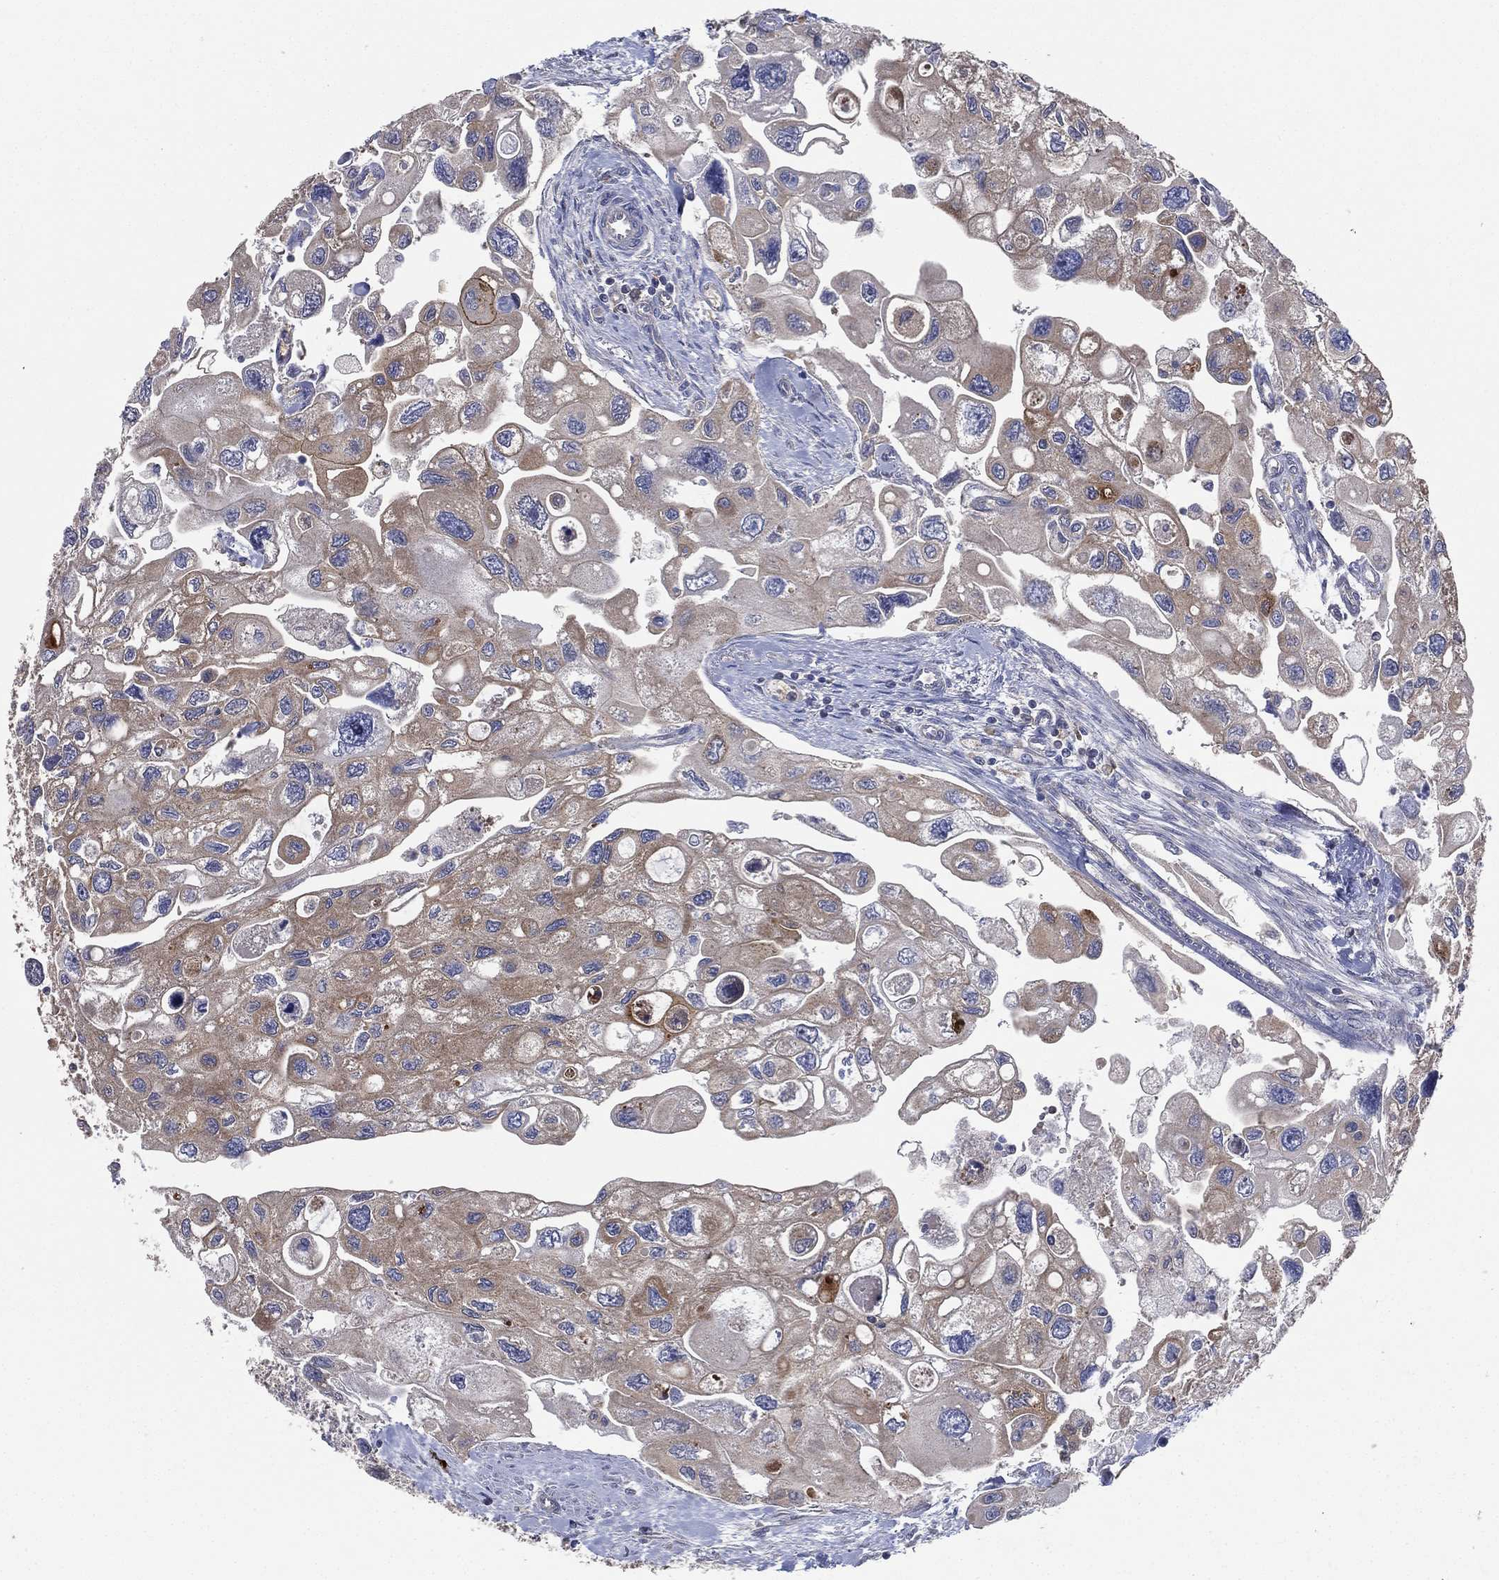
{"staining": {"intensity": "moderate", "quantity": "25%-75%", "location": "cytoplasmic/membranous"}, "tissue": "urothelial cancer", "cell_type": "Tumor cells", "image_type": "cancer", "snomed": [{"axis": "morphology", "description": "Urothelial carcinoma, High grade"}, {"axis": "topography", "description": "Urinary bladder"}], "caption": "A histopathology image of human urothelial cancer stained for a protein displays moderate cytoplasmic/membranous brown staining in tumor cells.", "gene": "SMPD3", "patient": {"sex": "male", "age": 59}}